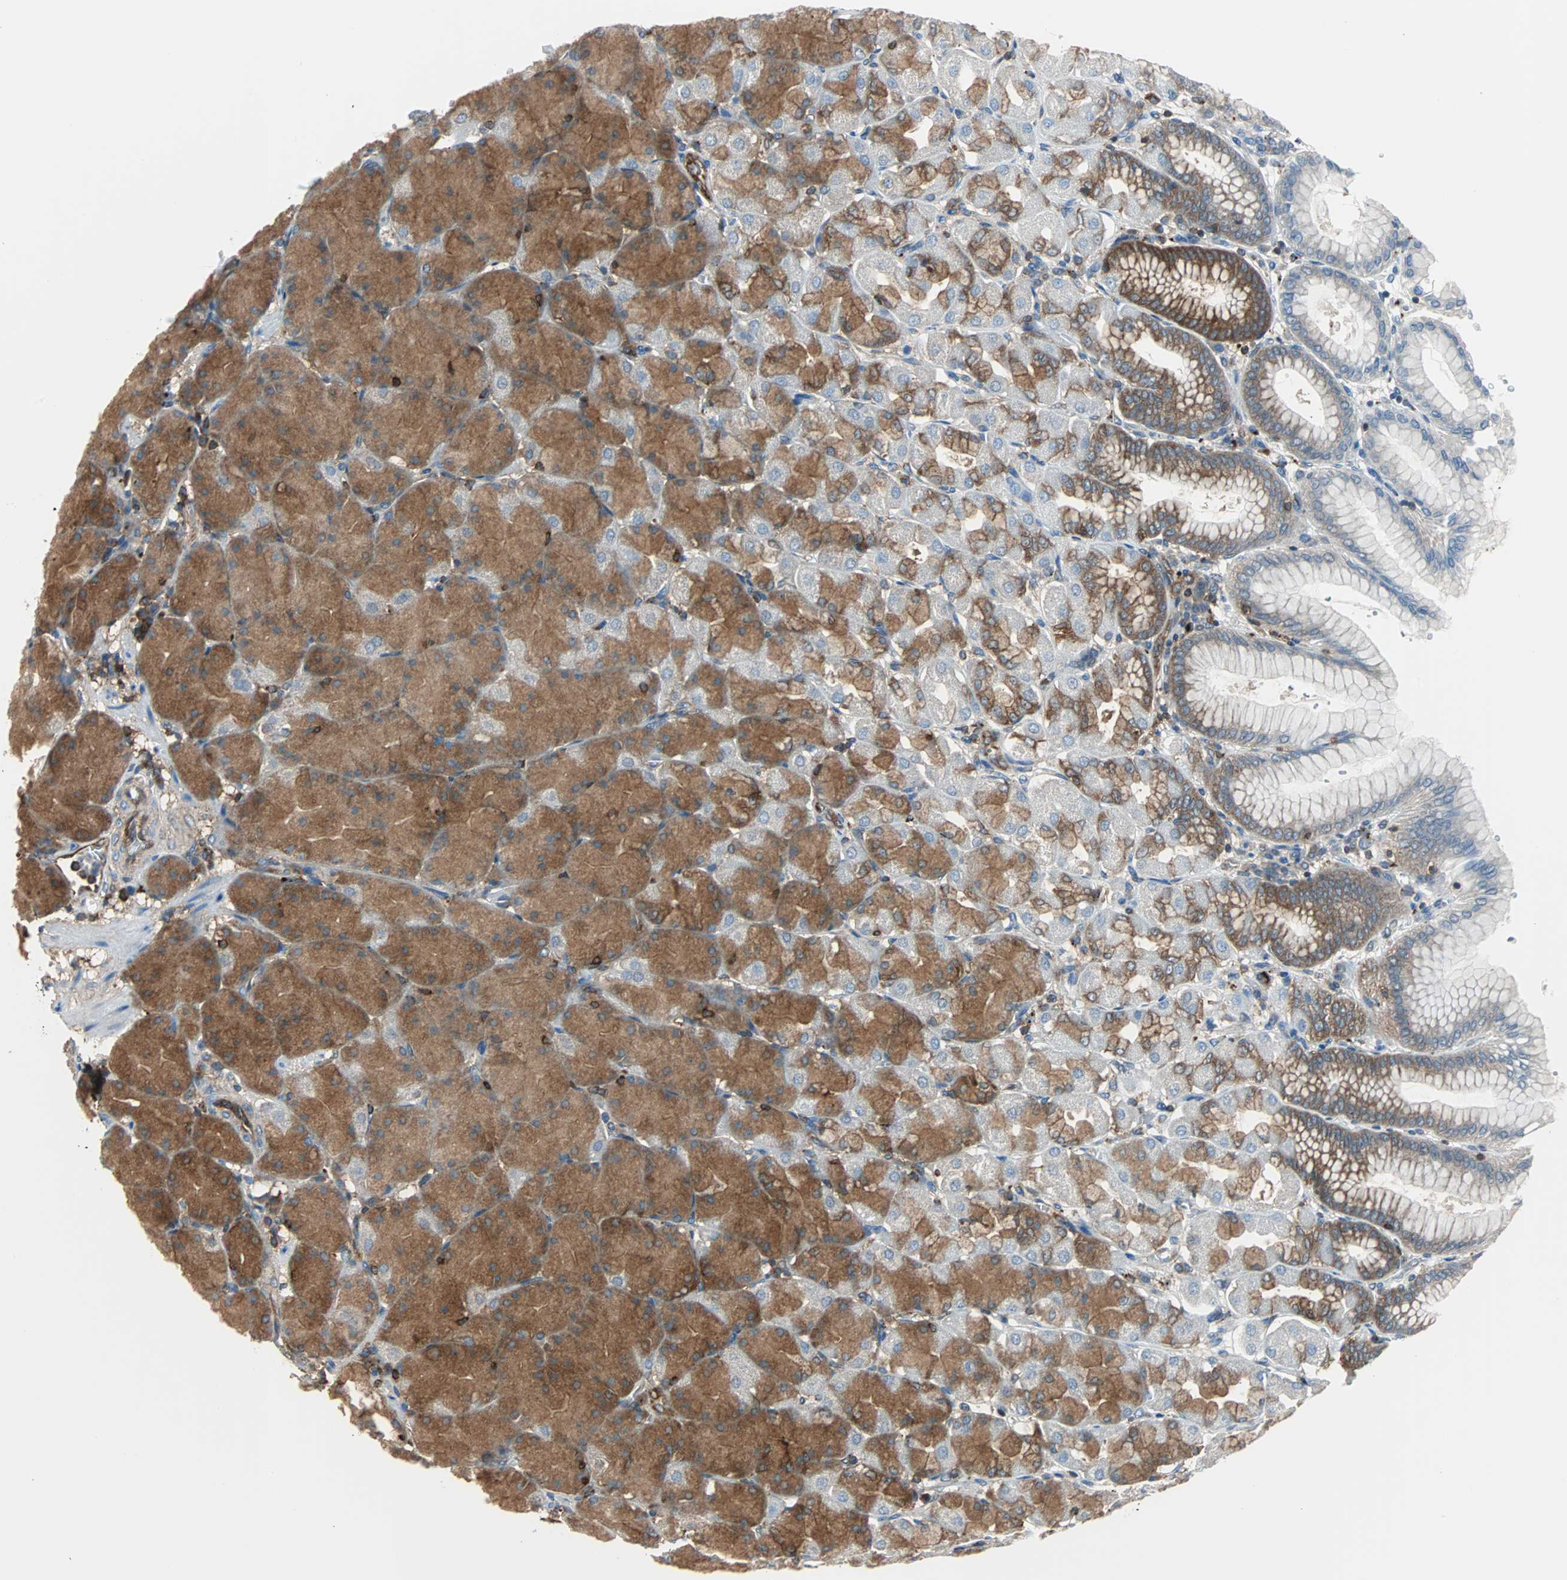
{"staining": {"intensity": "strong", "quantity": "25%-75%", "location": "cytoplasmic/membranous"}, "tissue": "stomach", "cell_type": "Glandular cells", "image_type": "normal", "snomed": [{"axis": "morphology", "description": "Normal tissue, NOS"}, {"axis": "topography", "description": "Stomach, upper"}], "caption": "Protein expression analysis of normal stomach reveals strong cytoplasmic/membranous positivity in about 25%-75% of glandular cells. (DAB (3,3'-diaminobenzidine) = brown stain, brightfield microscopy at high magnification).", "gene": "RELA", "patient": {"sex": "female", "age": 56}}